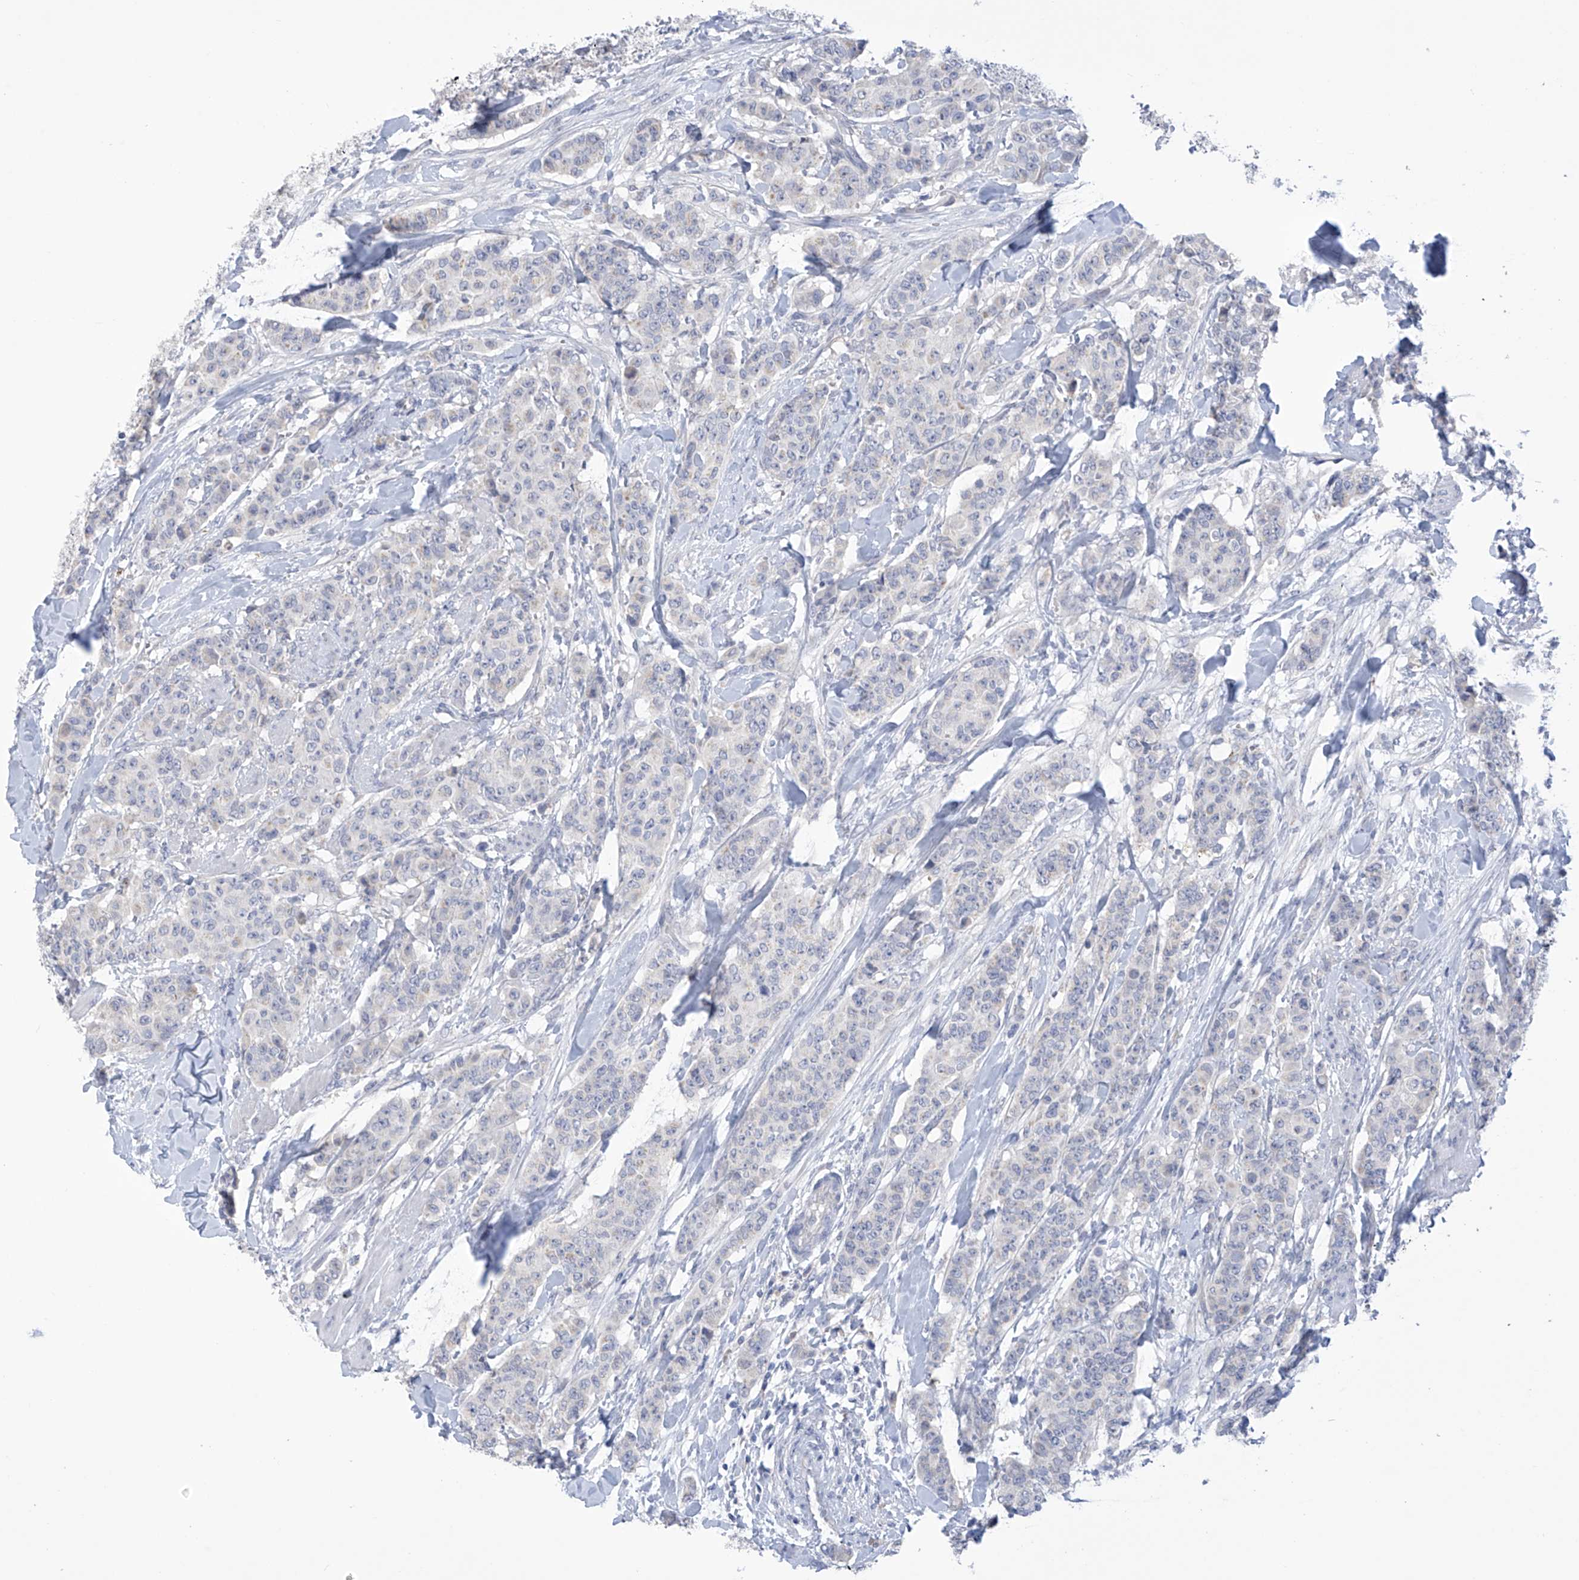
{"staining": {"intensity": "negative", "quantity": "none", "location": "none"}, "tissue": "breast cancer", "cell_type": "Tumor cells", "image_type": "cancer", "snomed": [{"axis": "morphology", "description": "Duct carcinoma"}, {"axis": "topography", "description": "Breast"}], "caption": "The image exhibits no staining of tumor cells in breast infiltrating ductal carcinoma.", "gene": "IBA57", "patient": {"sex": "female", "age": 40}}